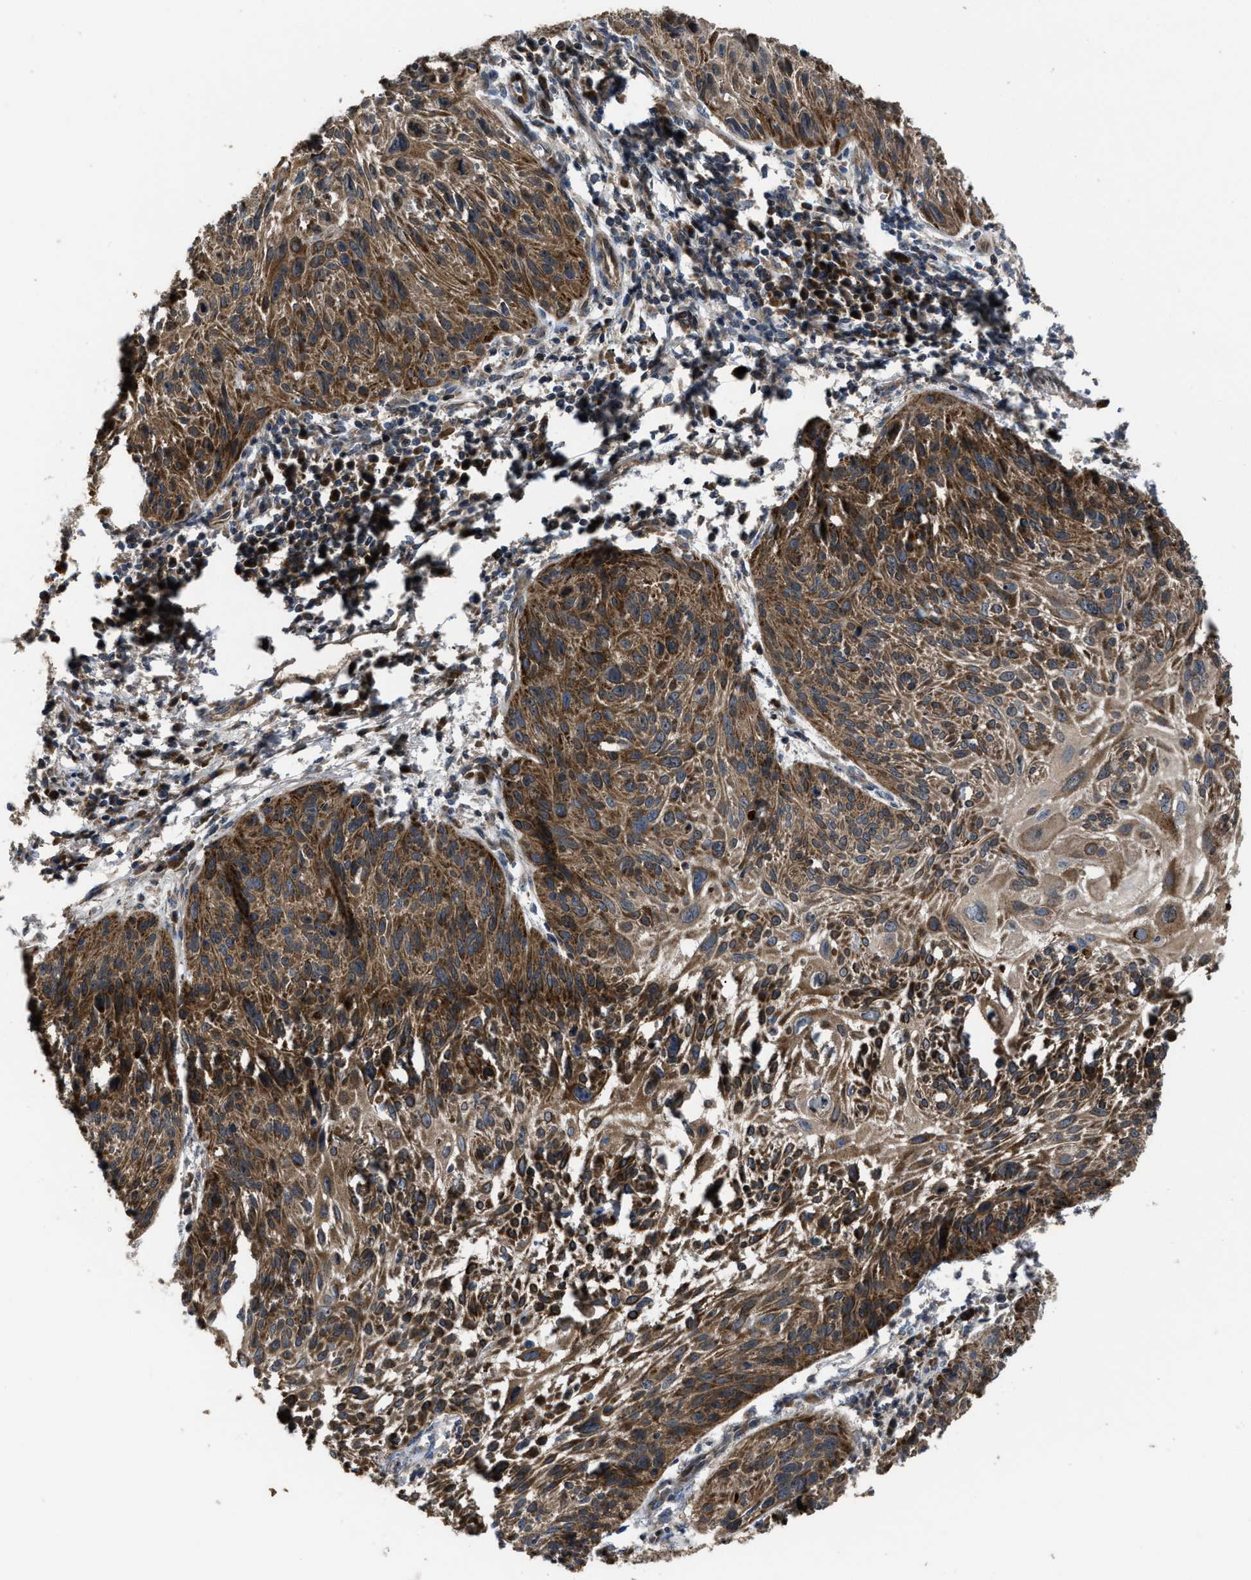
{"staining": {"intensity": "moderate", "quantity": ">75%", "location": "cytoplasmic/membranous"}, "tissue": "cervical cancer", "cell_type": "Tumor cells", "image_type": "cancer", "snomed": [{"axis": "morphology", "description": "Squamous cell carcinoma, NOS"}, {"axis": "topography", "description": "Cervix"}], "caption": "A brown stain shows moderate cytoplasmic/membranous expression of a protein in human cervical cancer tumor cells. Nuclei are stained in blue.", "gene": "PASK", "patient": {"sex": "female", "age": 51}}